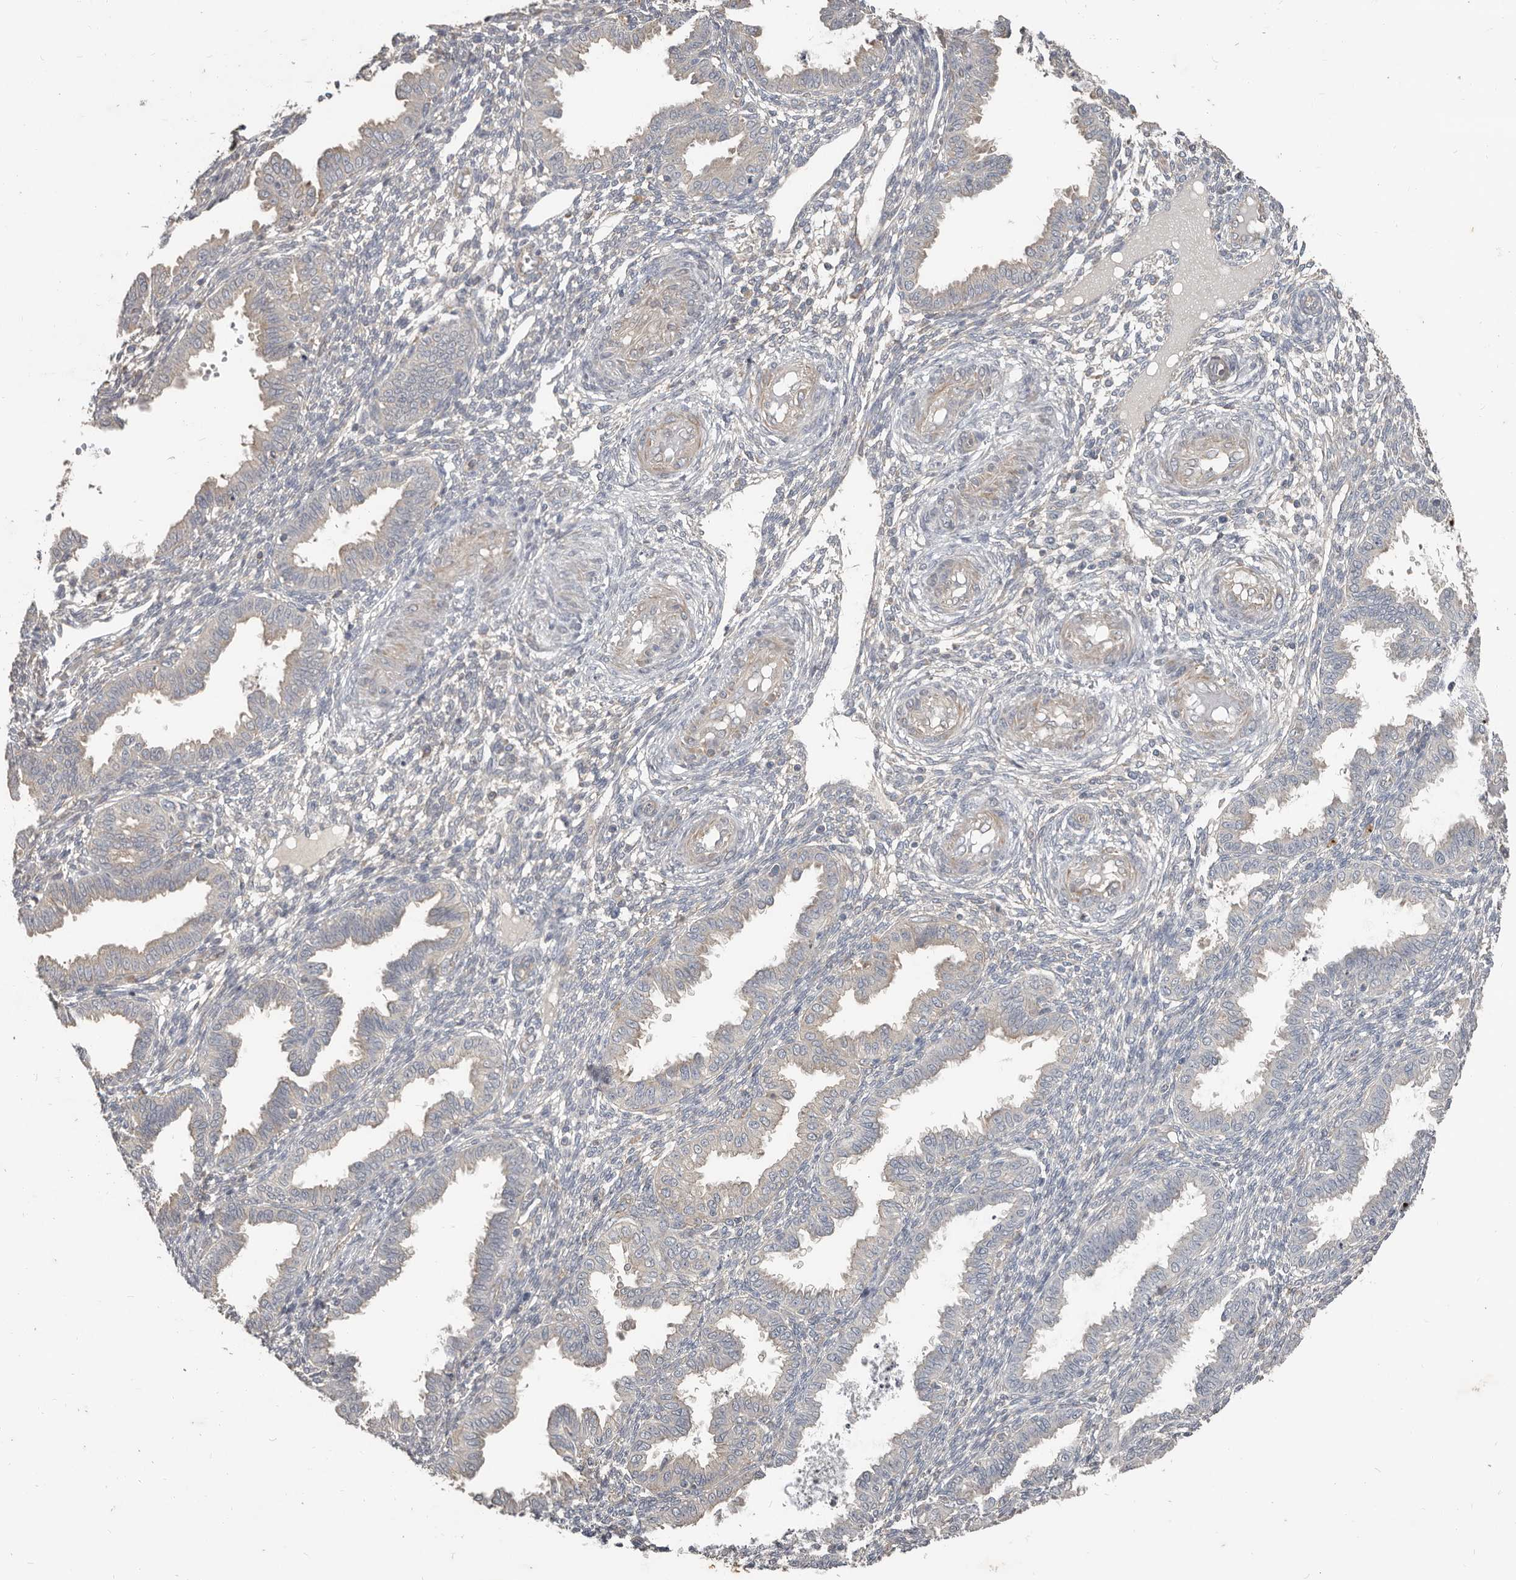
{"staining": {"intensity": "weak", "quantity": "<25%", "location": "cytoplasmic/membranous"}, "tissue": "endometrium", "cell_type": "Cells in endometrial stroma", "image_type": "normal", "snomed": [{"axis": "morphology", "description": "Normal tissue, NOS"}, {"axis": "topography", "description": "Endometrium"}], "caption": "Cells in endometrial stroma show no significant positivity in unremarkable endometrium. Brightfield microscopy of IHC stained with DAB (3,3'-diaminobenzidine) (brown) and hematoxylin (blue), captured at high magnification.", "gene": "AKNAD1", "patient": {"sex": "female", "age": 33}}